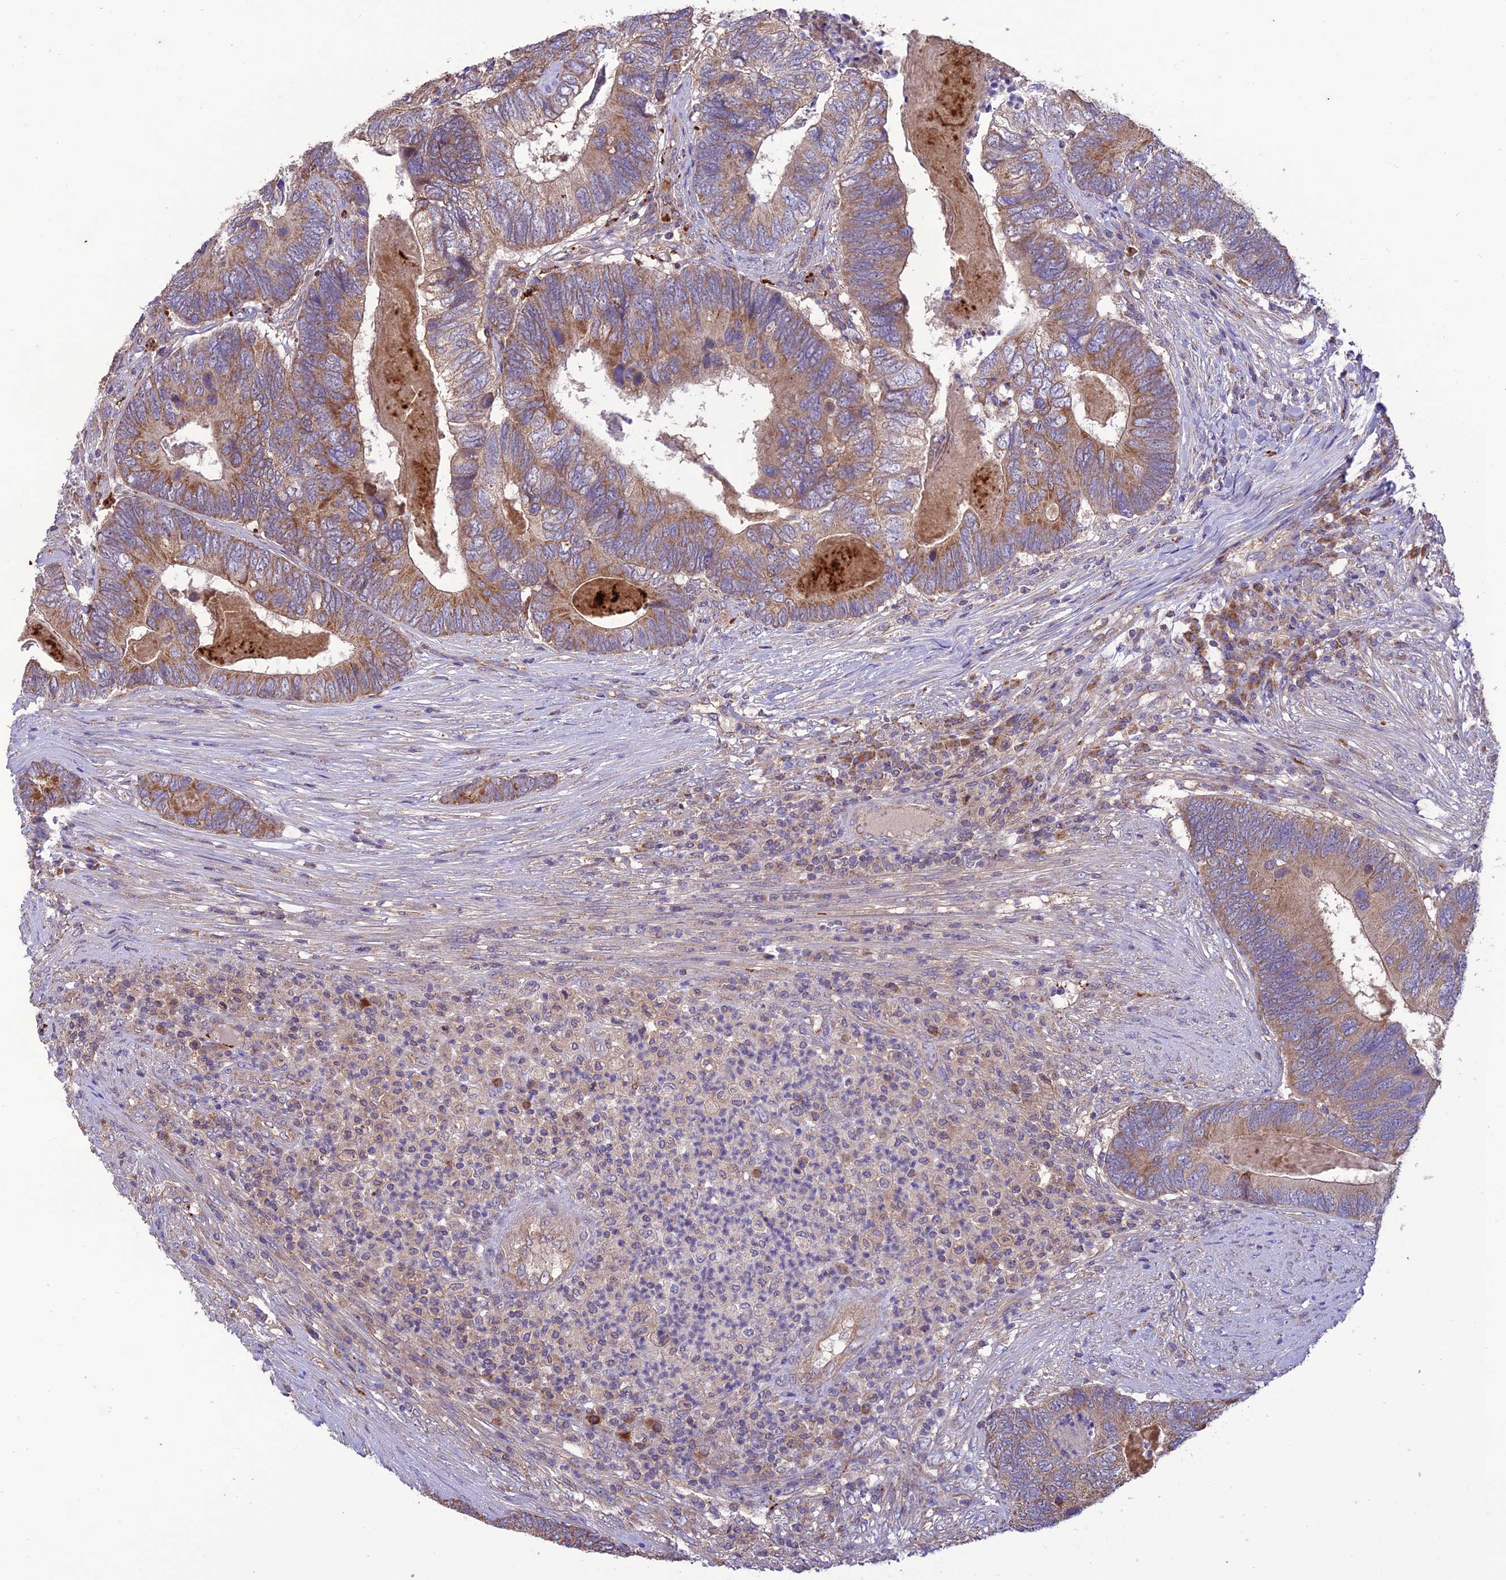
{"staining": {"intensity": "moderate", "quantity": "25%-75%", "location": "cytoplasmic/membranous"}, "tissue": "colorectal cancer", "cell_type": "Tumor cells", "image_type": "cancer", "snomed": [{"axis": "morphology", "description": "Adenocarcinoma, NOS"}, {"axis": "topography", "description": "Colon"}], "caption": "The image demonstrates staining of adenocarcinoma (colorectal), revealing moderate cytoplasmic/membranous protein staining (brown color) within tumor cells.", "gene": "NDUFAF1", "patient": {"sex": "female", "age": 67}}